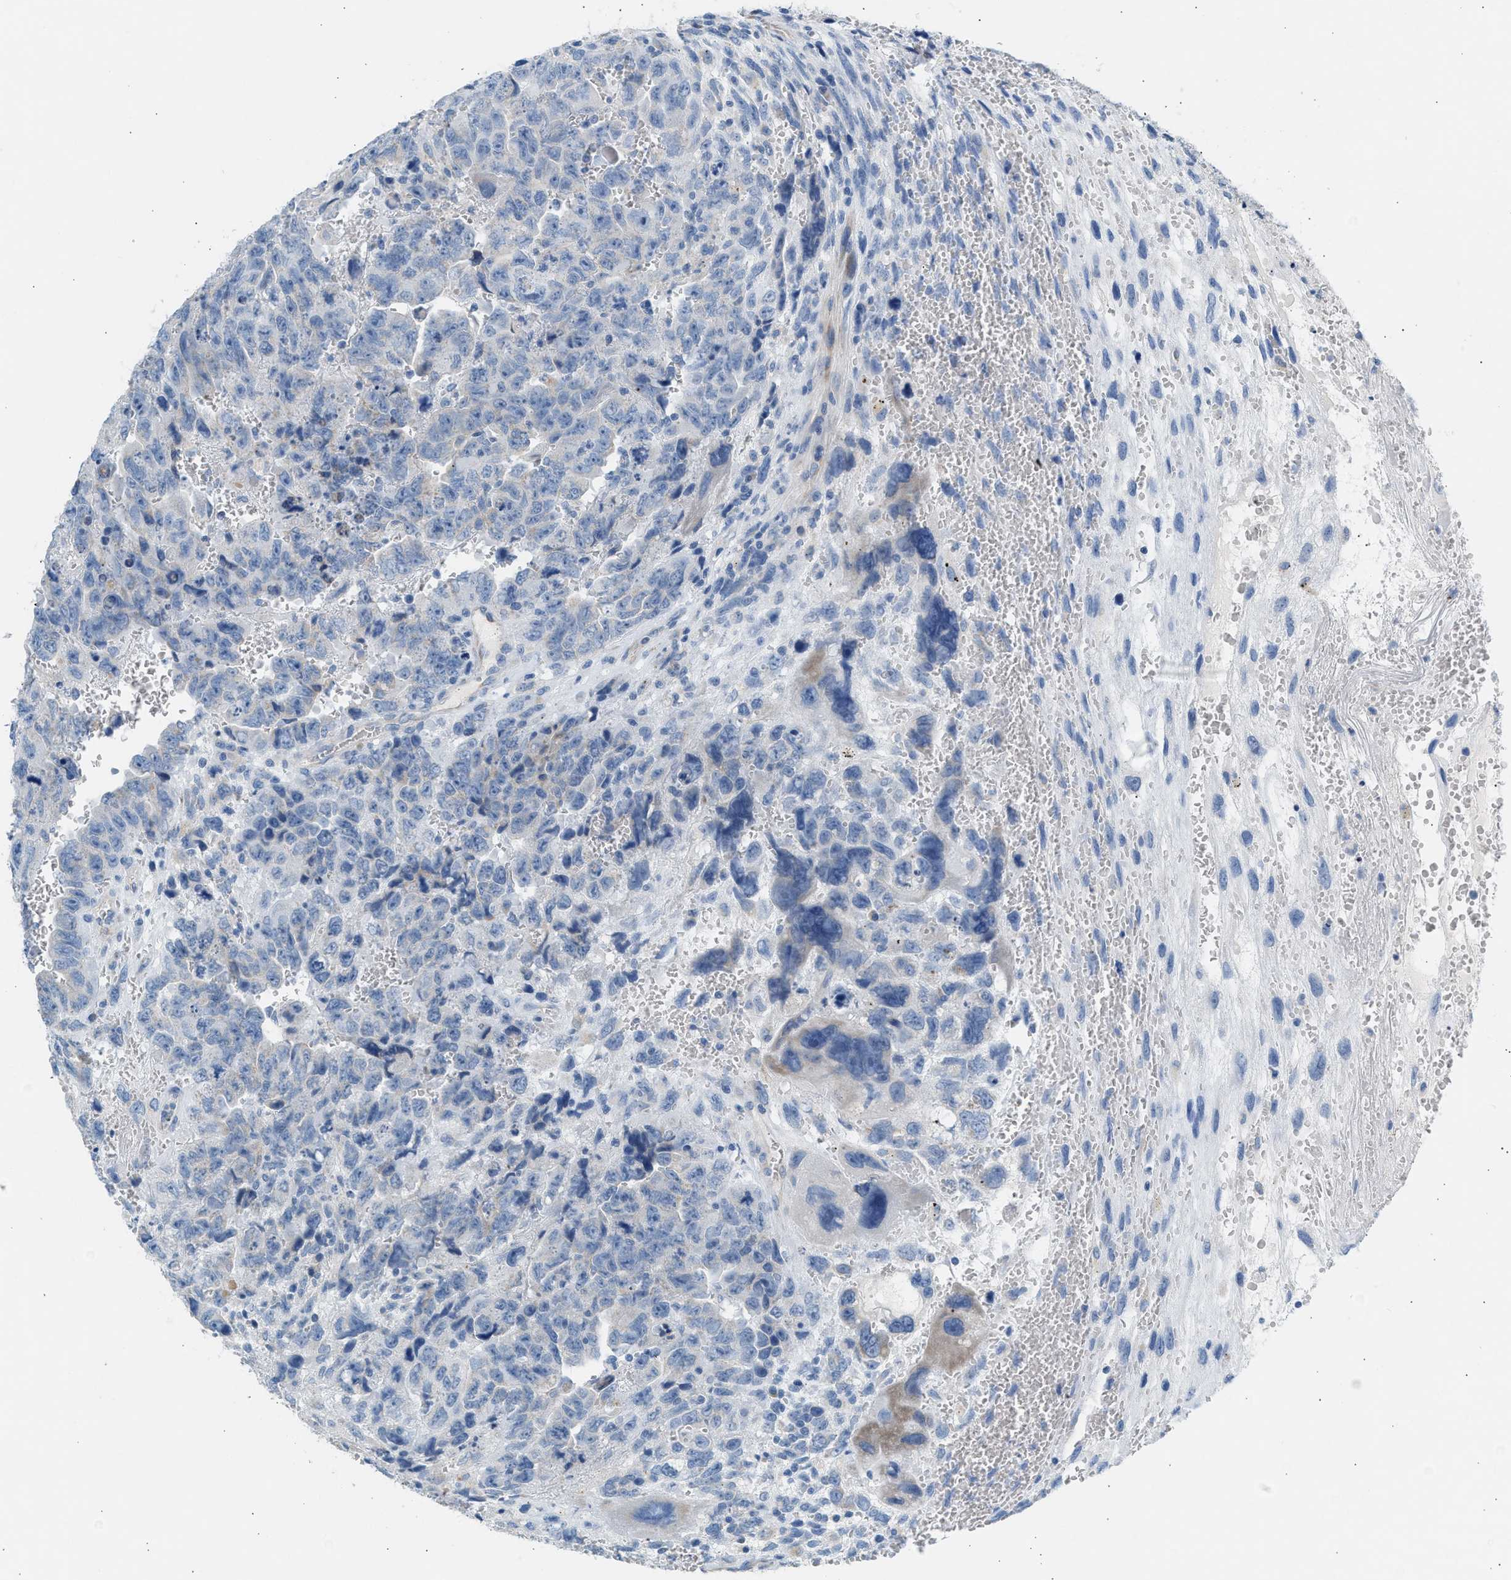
{"staining": {"intensity": "weak", "quantity": "<25%", "location": "cytoplasmic/membranous"}, "tissue": "testis cancer", "cell_type": "Tumor cells", "image_type": "cancer", "snomed": [{"axis": "morphology", "description": "Carcinoma, Embryonal, NOS"}, {"axis": "topography", "description": "Testis"}], "caption": "IHC of human testis cancer (embryonal carcinoma) displays no expression in tumor cells. (DAB immunohistochemistry with hematoxylin counter stain).", "gene": "NDUFS8", "patient": {"sex": "male", "age": 28}}